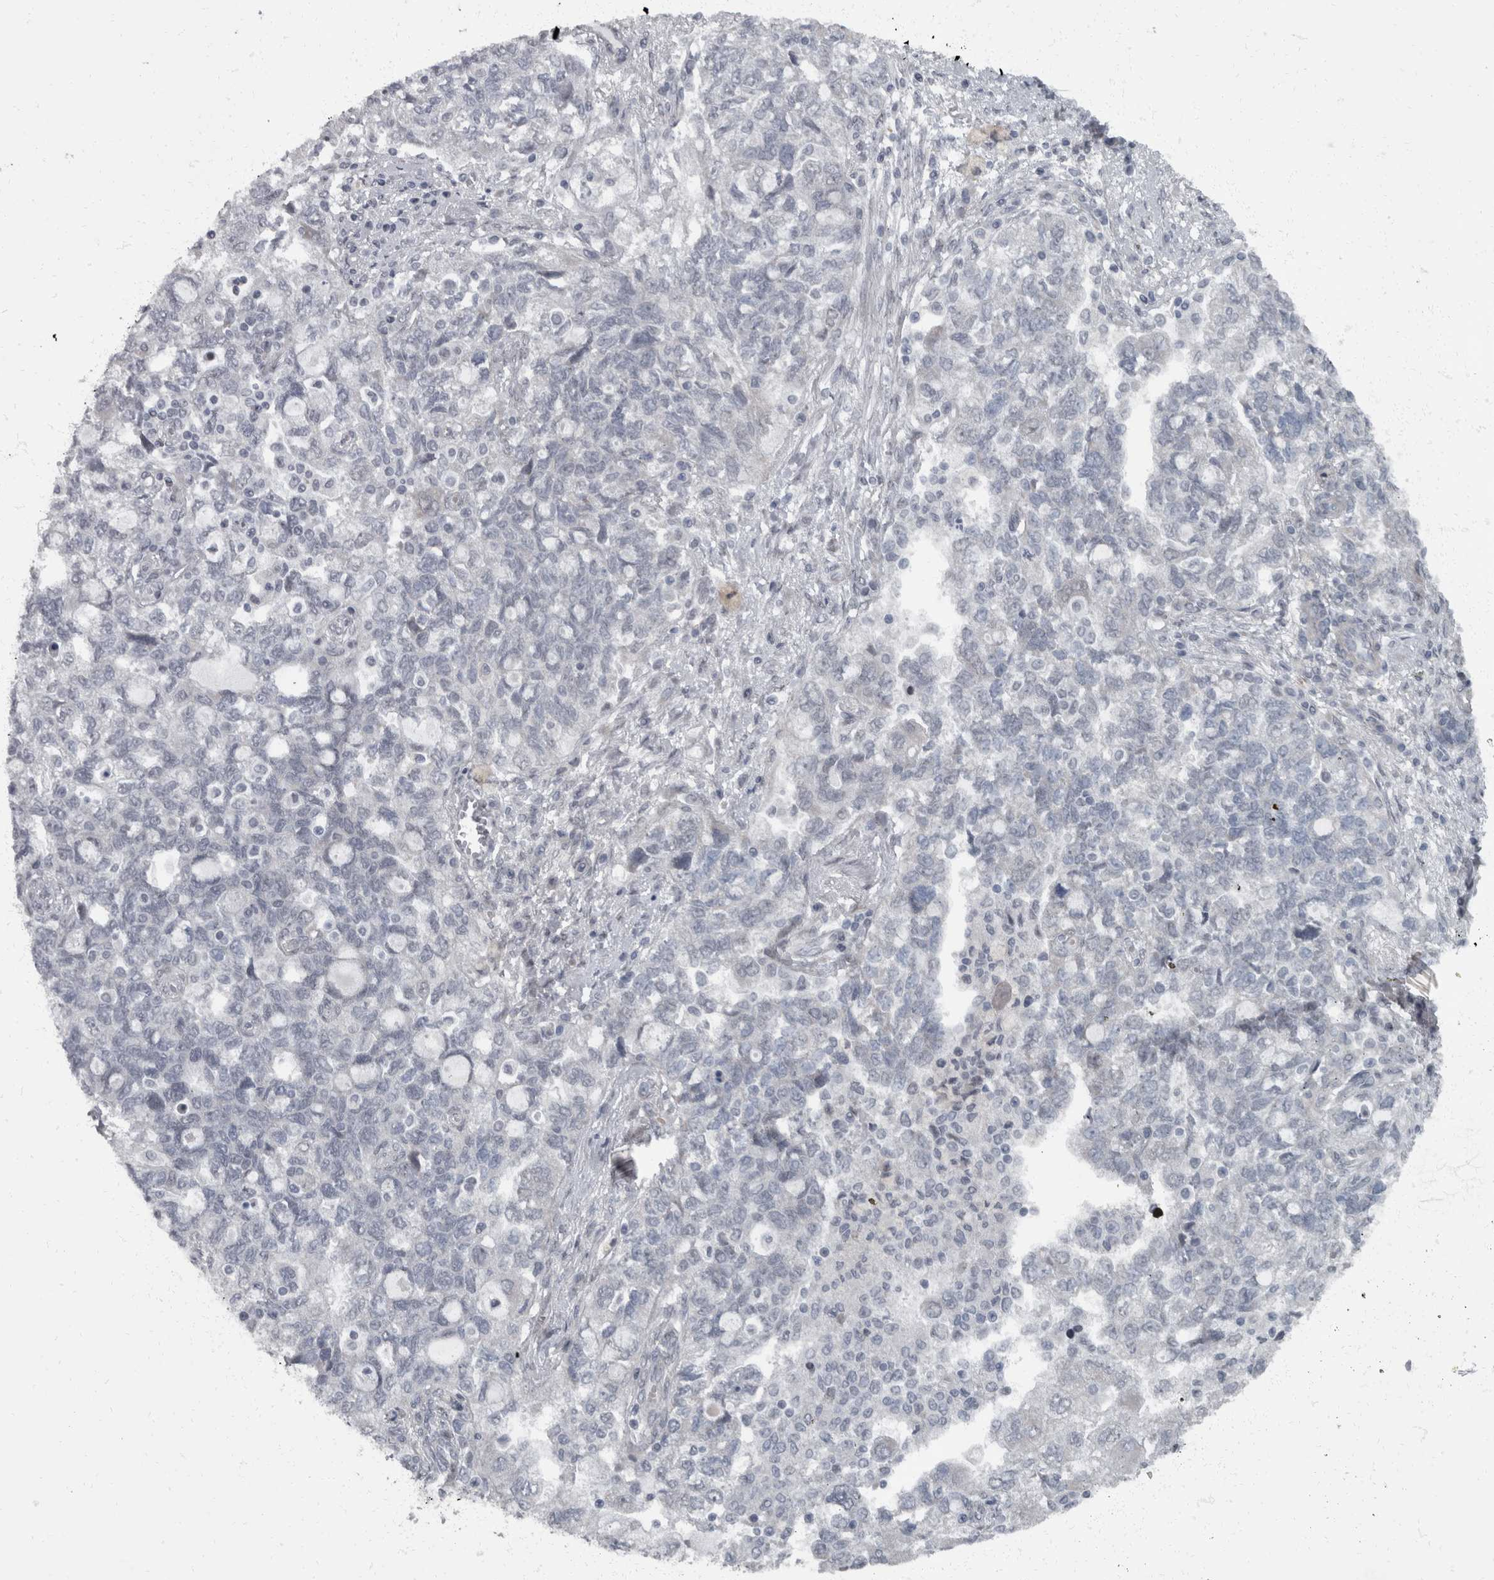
{"staining": {"intensity": "negative", "quantity": "none", "location": "none"}, "tissue": "ovarian cancer", "cell_type": "Tumor cells", "image_type": "cancer", "snomed": [{"axis": "morphology", "description": "Carcinoma, NOS"}, {"axis": "morphology", "description": "Cystadenocarcinoma, serous, NOS"}, {"axis": "topography", "description": "Ovary"}], "caption": "Photomicrograph shows no protein expression in tumor cells of ovarian cancer (serous cystadenocarcinoma) tissue.", "gene": "WDR33", "patient": {"sex": "female", "age": 69}}